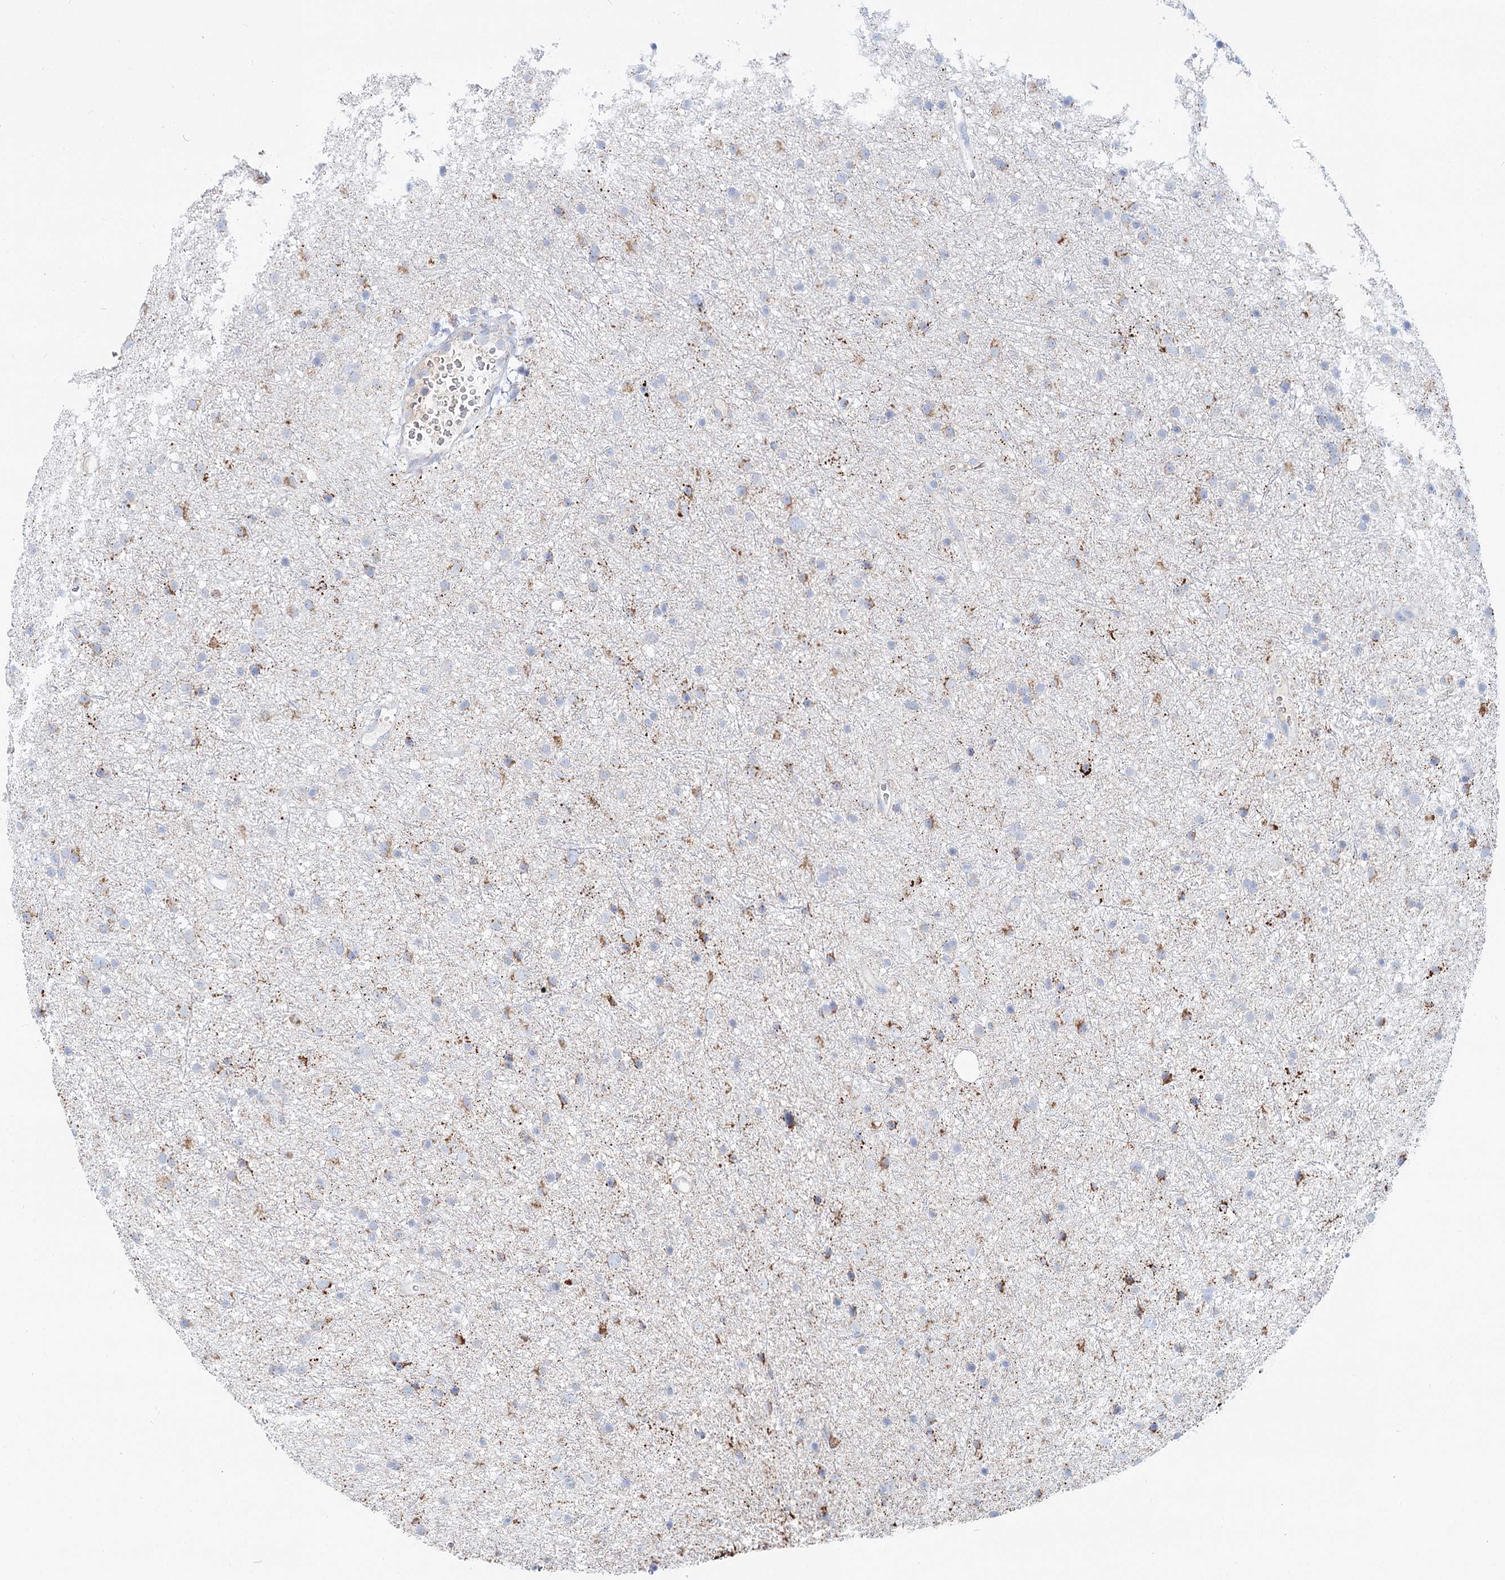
{"staining": {"intensity": "moderate", "quantity": "<25%", "location": "cytoplasmic/membranous"}, "tissue": "glioma", "cell_type": "Tumor cells", "image_type": "cancer", "snomed": [{"axis": "morphology", "description": "Glioma, malignant, Low grade"}, {"axis": "topography", "description": "Cerebral cortex"}], "caption": "This histopathology image demonstrates immunohistochemistry staining of human glioma, with low moderate cytoplasmic/membranous positivity in about <25% of tumor cells.", "gene": "MCCC2", "patient": {"sex": "female", "age": 39}}